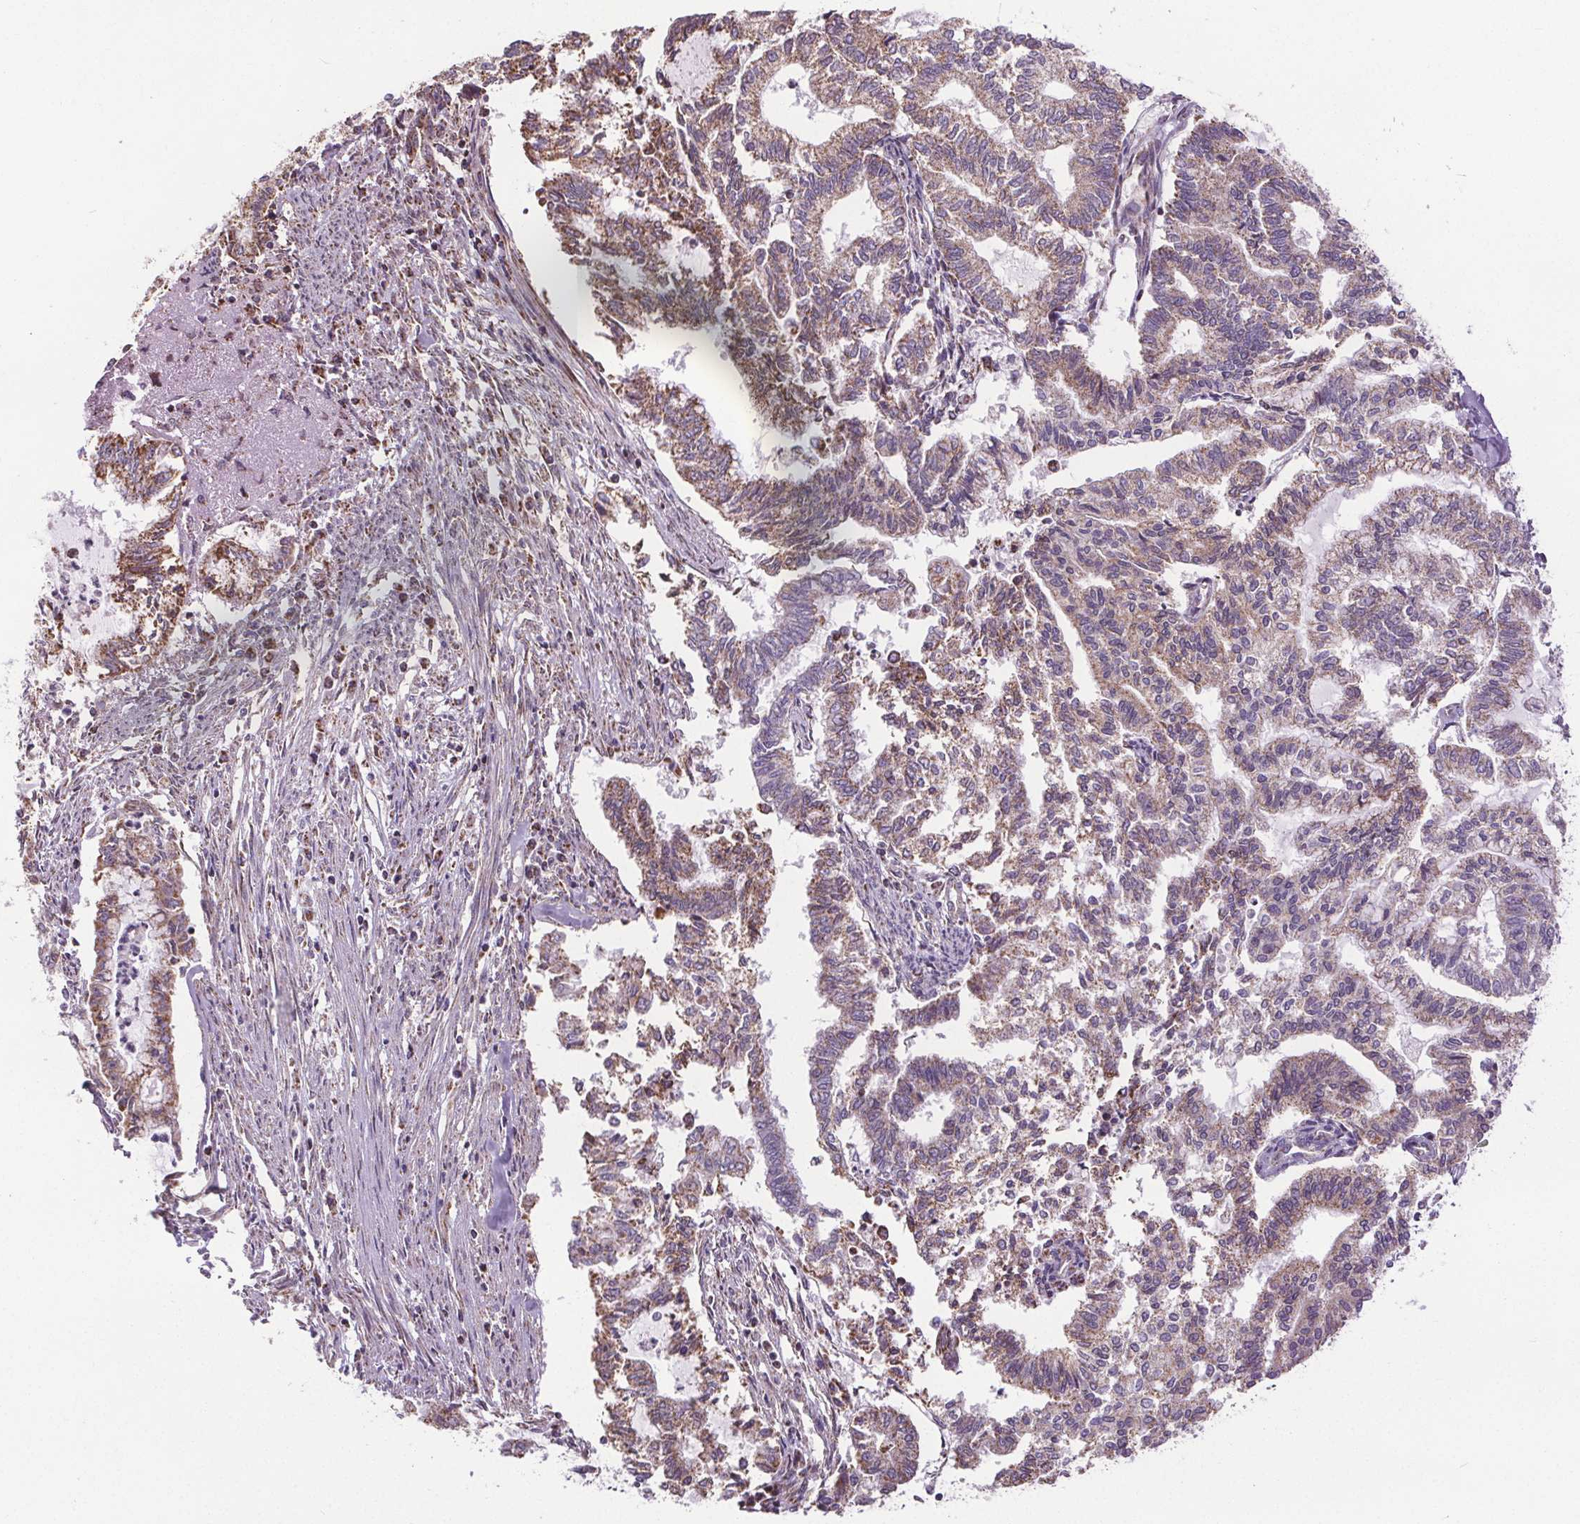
{"staining": {"intensity": "weak", "quantity": "25%-75%", "location": "cytoplasmic/membranous"}, "tissue": "endometrial cancer", "cell_type": "Tumor cells", "image_type": "cancer", "snomed": [{"axis": "morphology", "description": "Adenocarcinoma, NOS"}, {"axis": "topography", "description": "Endometrium"}], "caption": "The photomicrograph shows staining of endometrial cancer, revealing weak cytoplasmic/membranous protein expression (brown color) within tumor cells. (IHC, brightfield microscopy, high magnification).", "gene": "ZNF548", "patient": {"sex": "female", "age": 79}}